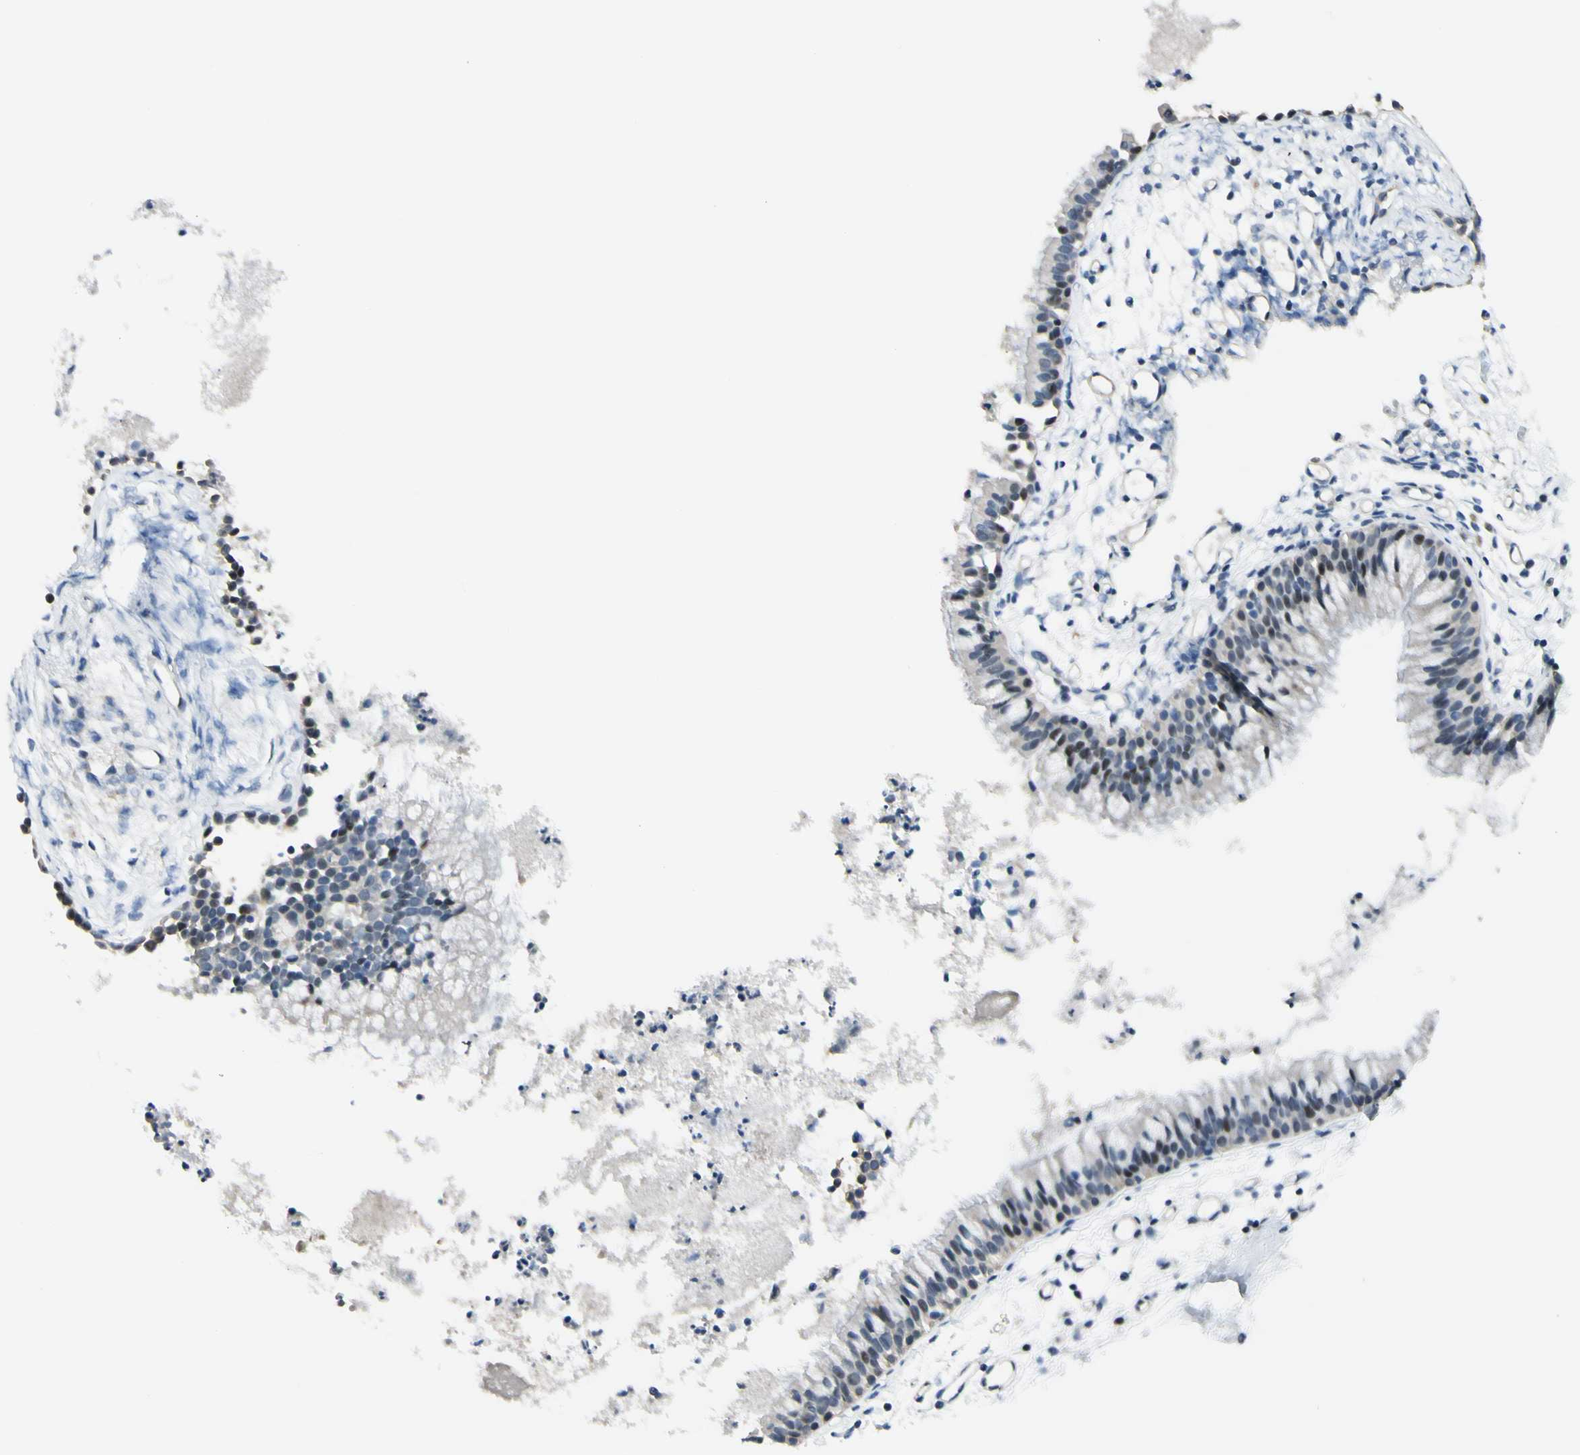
{"staining": {"intensity": "negative", "quantity": "none", "location": "none"}, "tissue": "nasopharynx", "cell_type": "Respiratory epithelial cells", "image_type": "normal", "snomed": [{"axis": "morphology", "description": "Normal tissue, NOS"}, {"axis": "topography", "description": "Nasopharynx"}], "caption": "This photomicrograph is of unremarkable nasopharynx stained with immunohistochemistry to label a protein in brown with the nuclei are counter-stained blue. There is no positivity in respiratory epithelial cells. (Immunohistochemistry (ihc), brightfield microscopy, high magnification).", "gene": "B4GALNT1", "patient": {"sex": "male", "age": 21}}